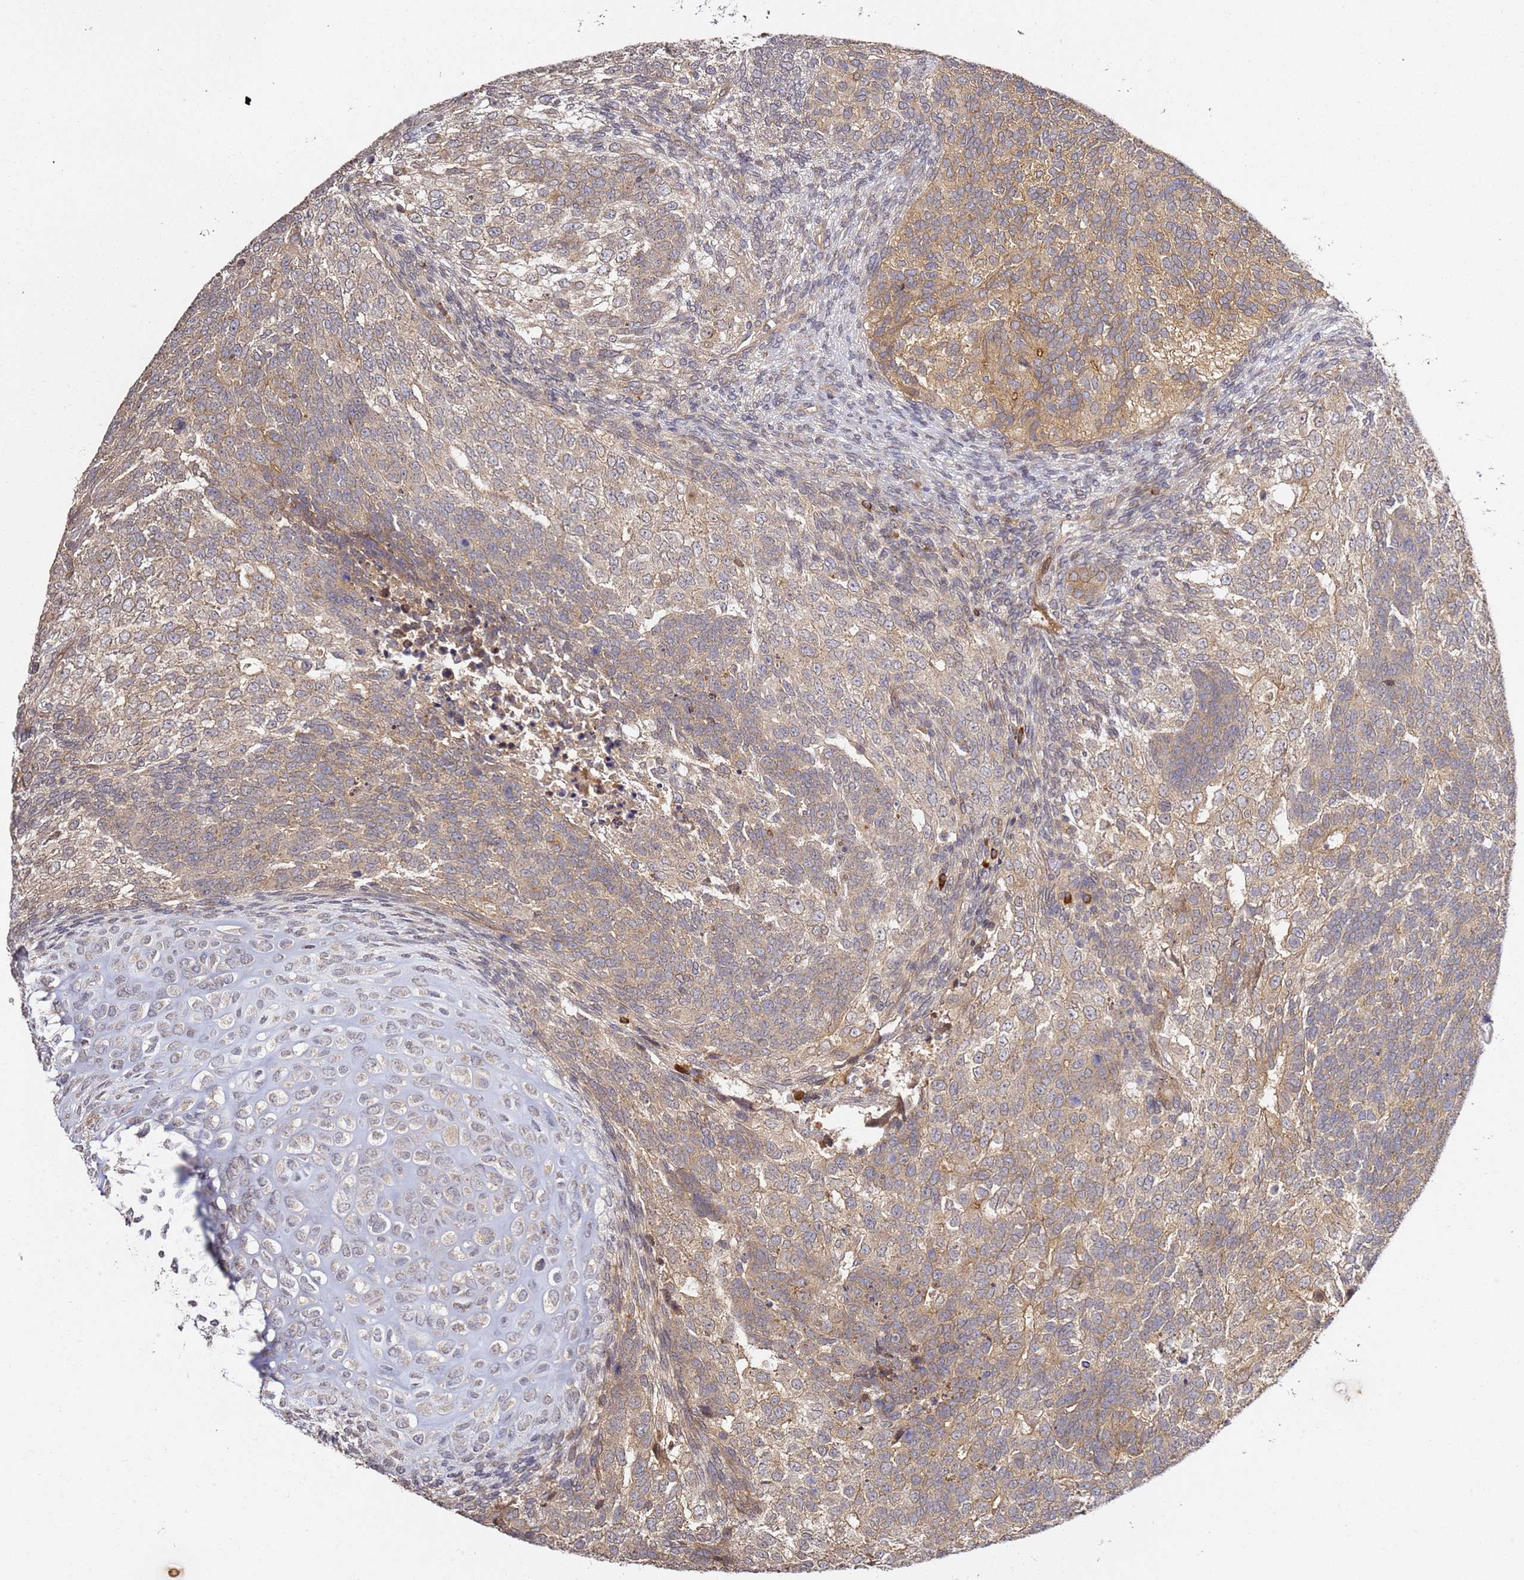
{"staining": {"intensity": "moderate", "quantity": "25%-75%", "location": "cytoplasmic/membranous"}, "tissue": "testis cancer", "cell_type": "Tumor cells", "image_type": "cancer", "snomed": [{"axis": "morphology", "description": "Carcinoma, Embryonal, NOS"}, {"axis": "topography", "description": "Testis"}], "caption": "Immunohistochemical staining of human testis cancer (embryonal carcinoma) reveals moderate cytoplasmic/membranous protein staining in about 25%-75% of tumor cells. The staining is performed using DAB (3,3'-diaminobenzidine) brown chromogen to label protein expression. The nuclei are counter-stained blue using hematoxylin.", "gene": "OSBPL2", "patient": {"sex": "male", "age": 23}}